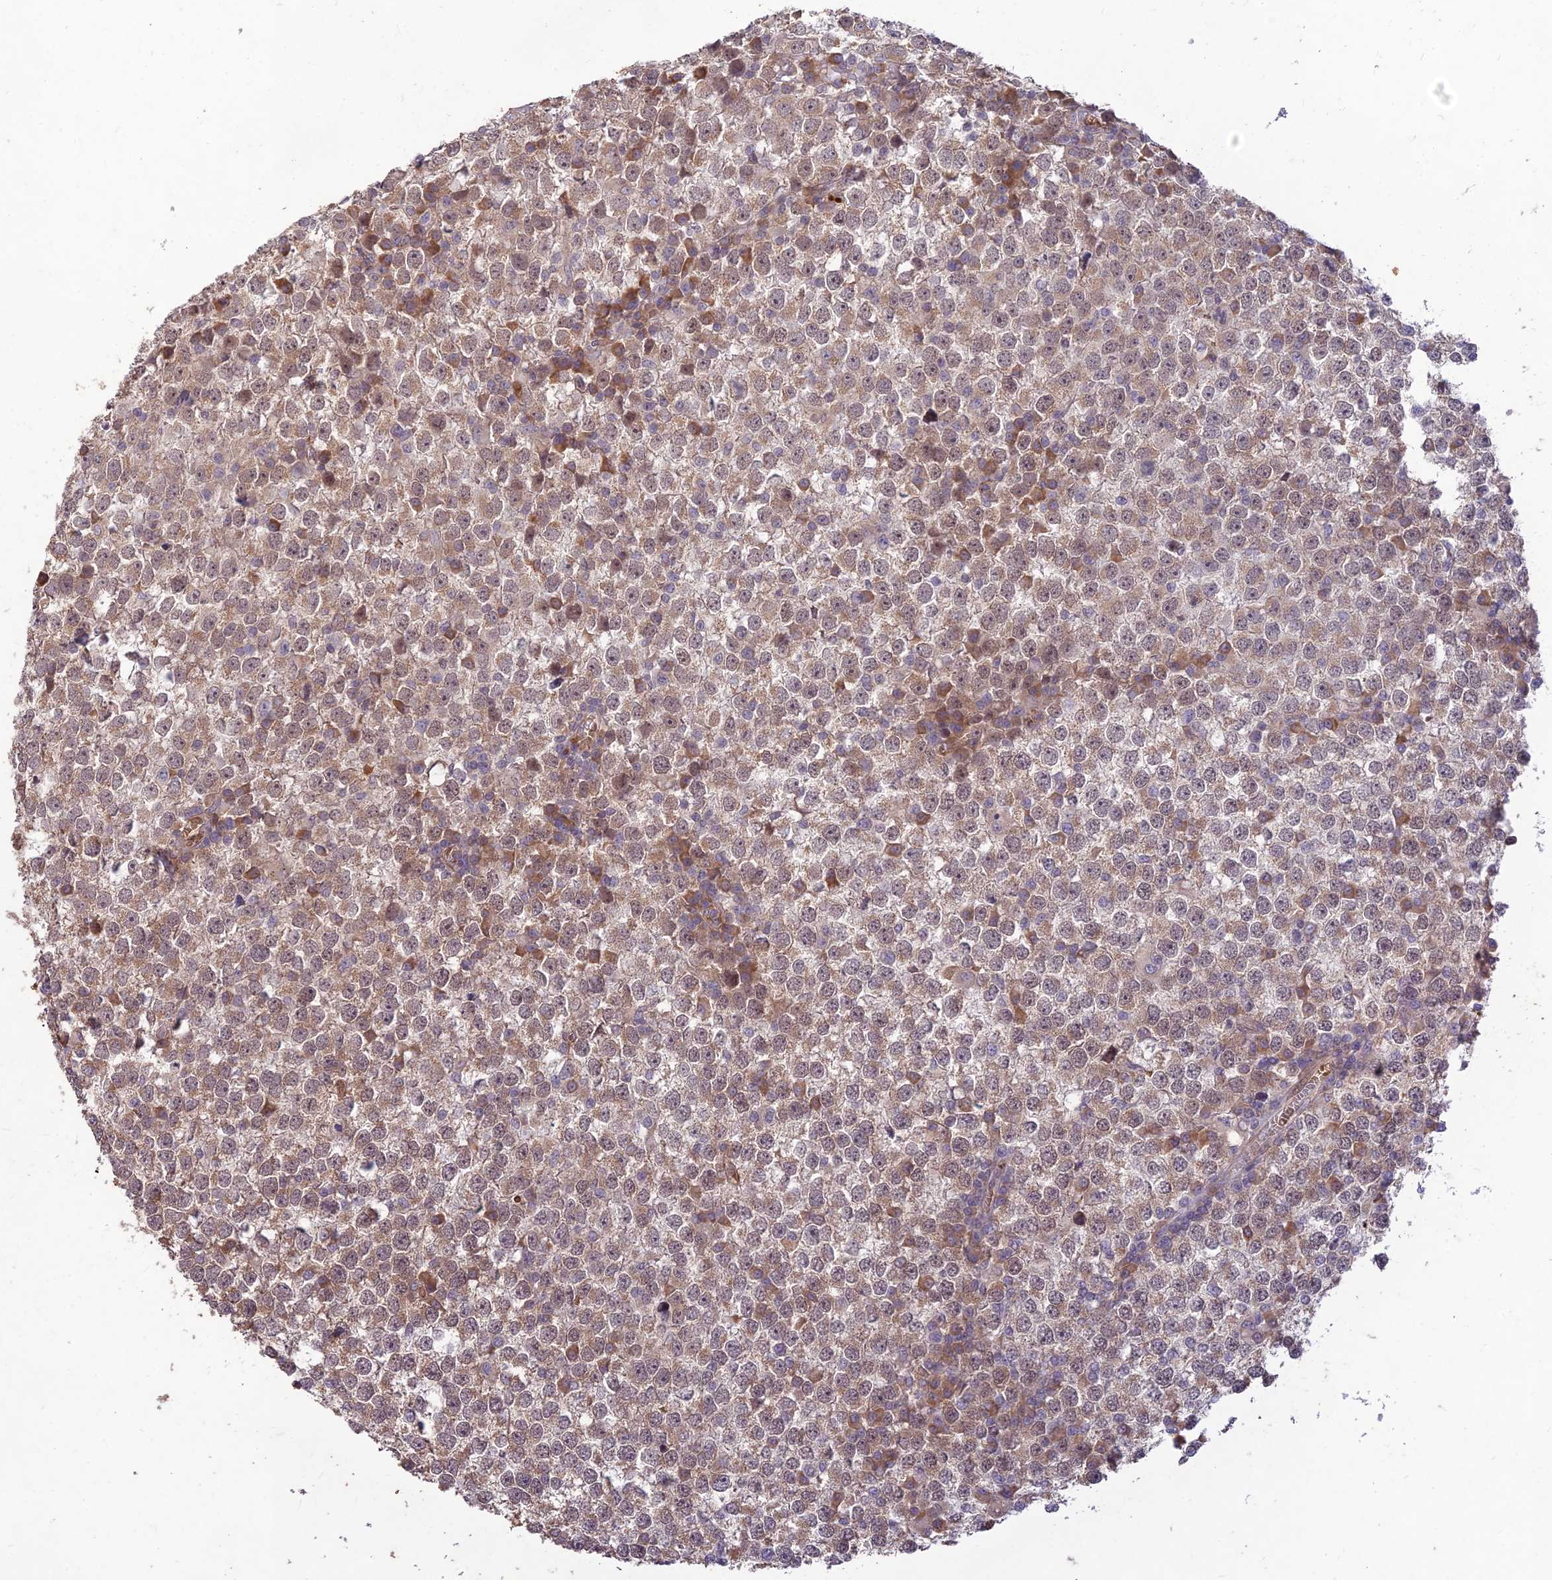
{"staining": {"intensity": "weak", "quantity": ">75%", "location": "cytoplasmic/membranous"}, "tissue": "testis cancer", "cell_type": "Tumor cells", "image_type": "cancer", "snomed": [{"axis": "morphology", "description": "Seminoma, NOS"}, {"axis": "topography", "description": "Testis"}], "caption": "There is low levels of weak cytoplasmic/membranous positivity in tumor cells of seminoma (testis), as demonstrated by immunohistochemical staining (brown color).", "gene": "PPP1R11", "patient": {"sex": "male", "age": 65}}